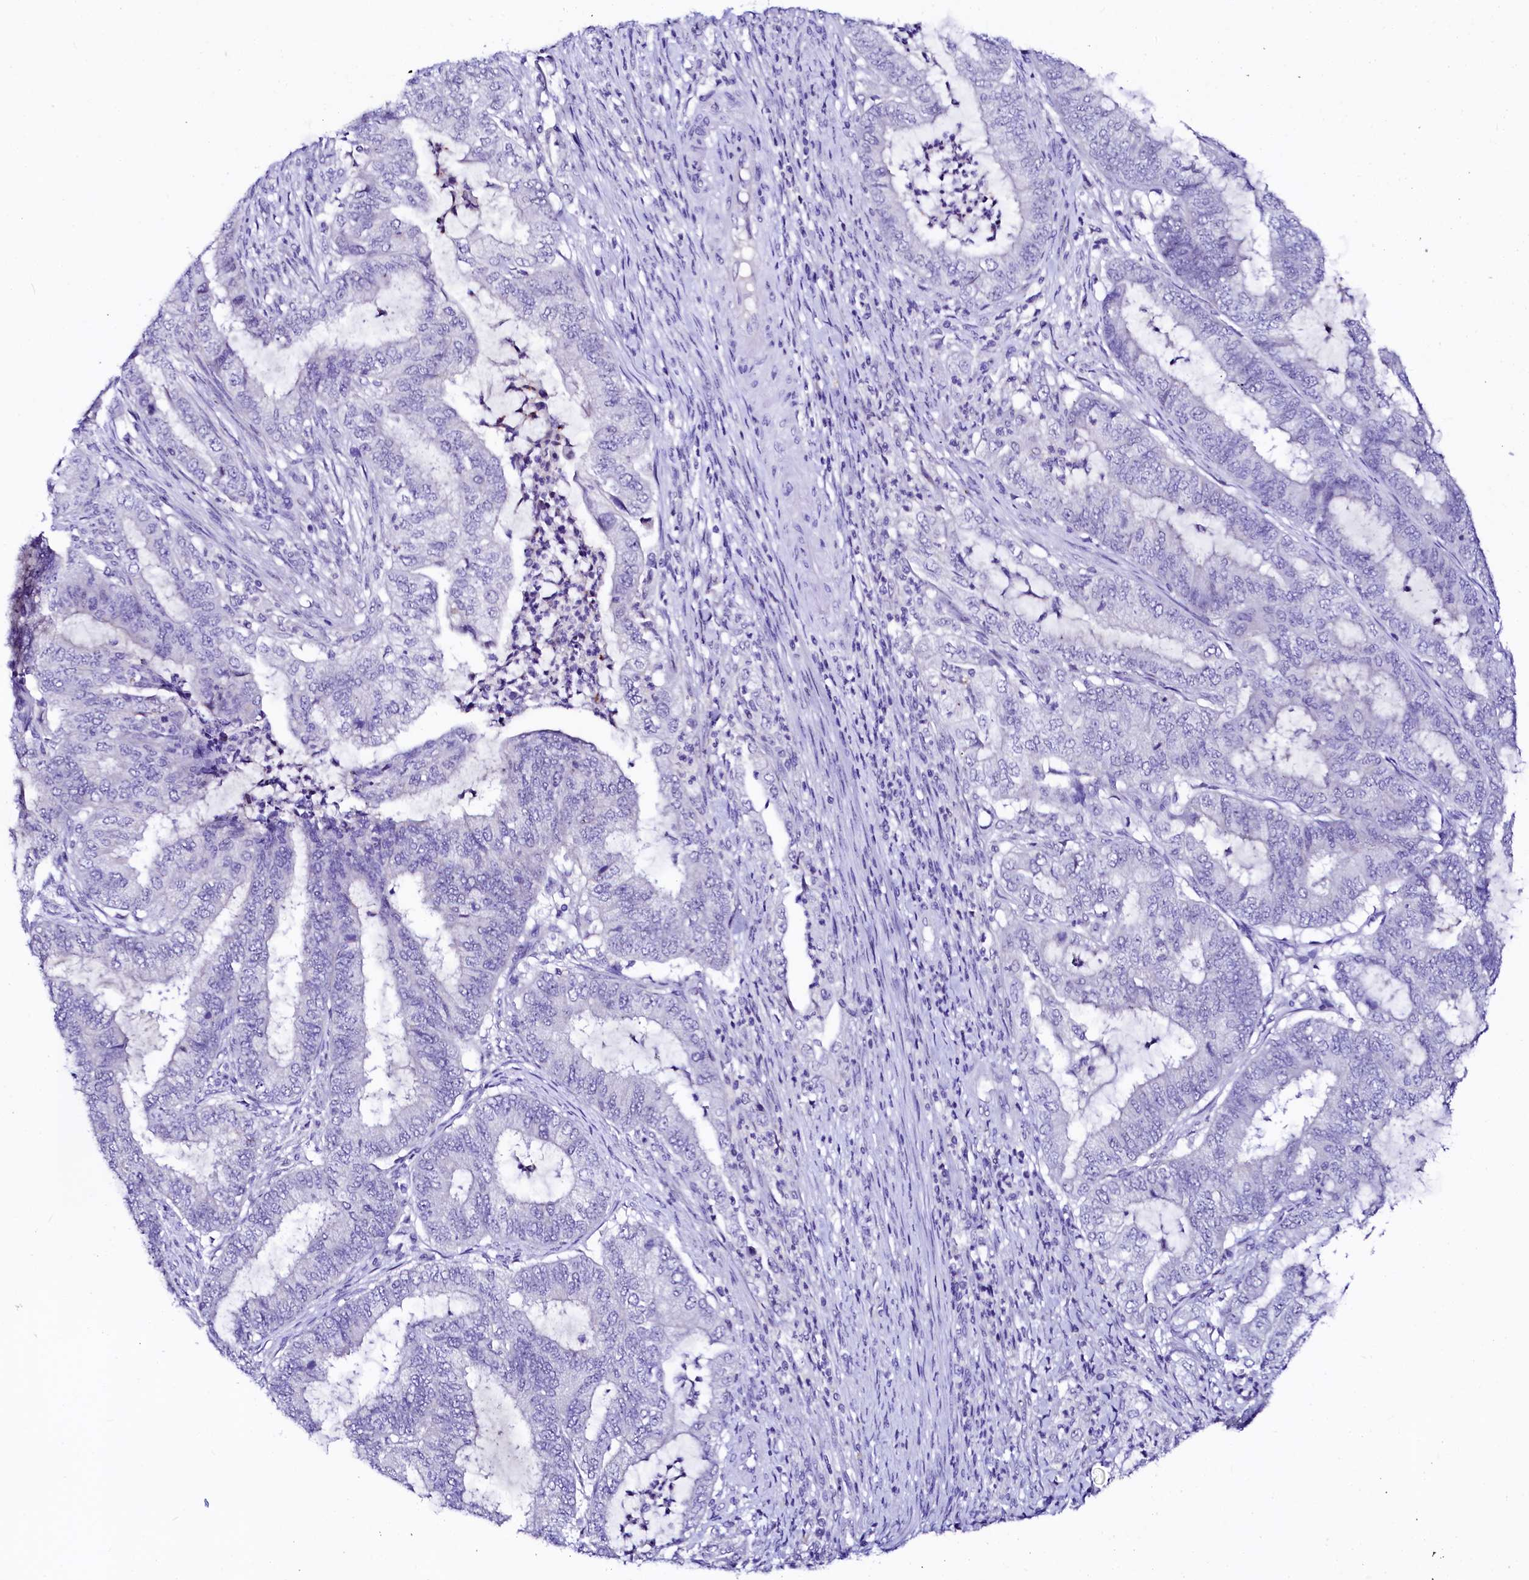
{"staining": {"intensity": "negative", "quantity": "none", "location": "none"}, "tissue": "endometrial cancer", "cell_type": "Tumor cells", "image_type": "cancer", "snomed": [{"axis": "morphology", "description": "Adenocarcinoma, NOS"}, {"axis": "topography", "description": "Endometrium"}], "caption": "Immunohistochemical staining of endometrial cancer shows no significant staining in tumor cells.", "gene": "NALF1", "patient": {"sex": "female", "age": 51}}